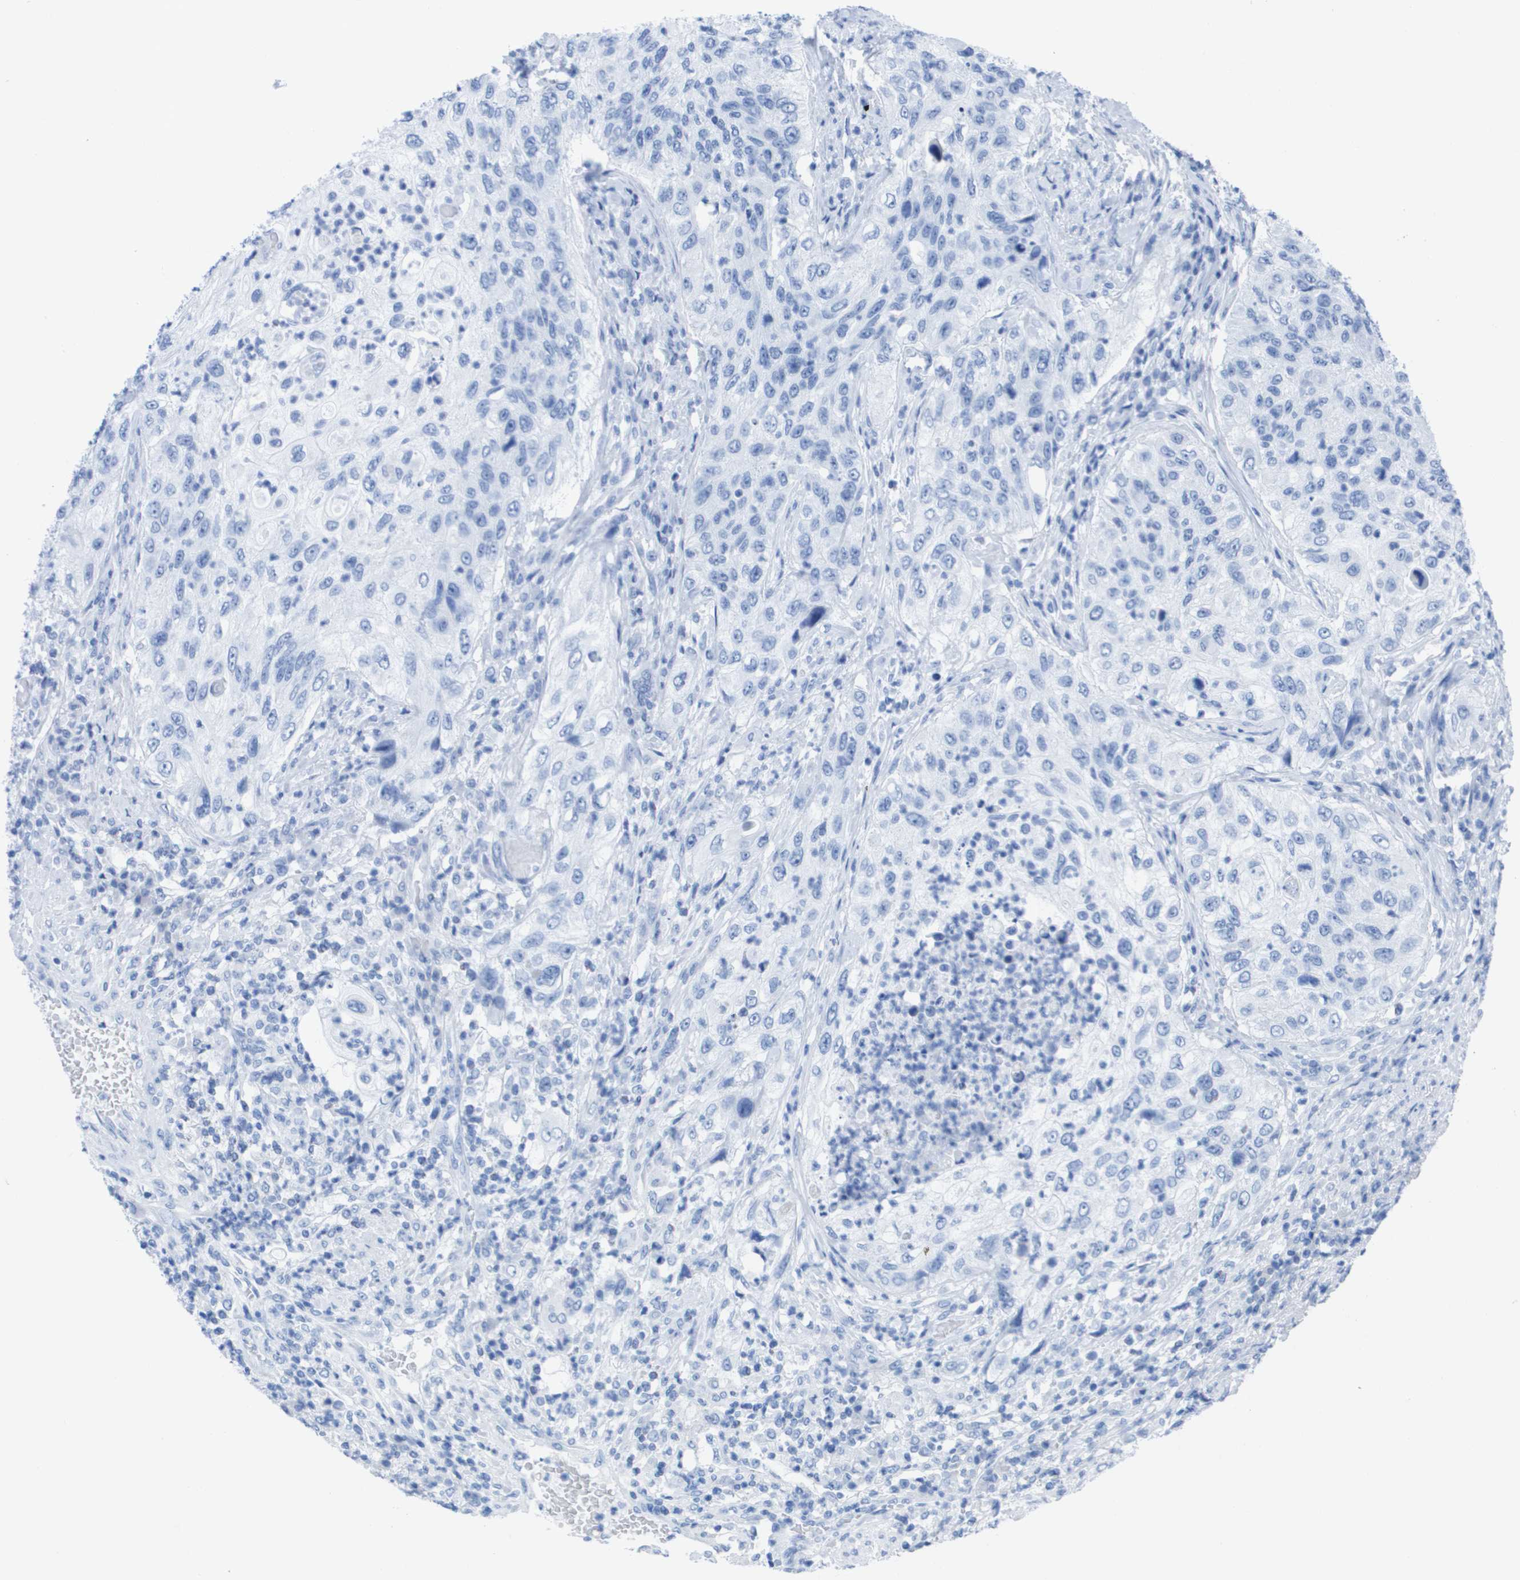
{"staining": {"intensity": "negative", "quantity": "none", "location": "none"}, "tissue": "urothelial cancer", "cell_type": "Tumor cells", "image_type": "cancer", "snomed": [{"axis": "morphology", "description": "Urothelial carcinoma, High grade"}, {"axis": "topography", "description": "Urinary bladder"}], "caption": "Immunohistochemistry (IHC) micrograph of high-grade urothelial carcinoma stained for a protein (brown), which displays no staining in tumor cells.", "gene": "KCNA3", "patient": {"sex": "female", "age": 60}}